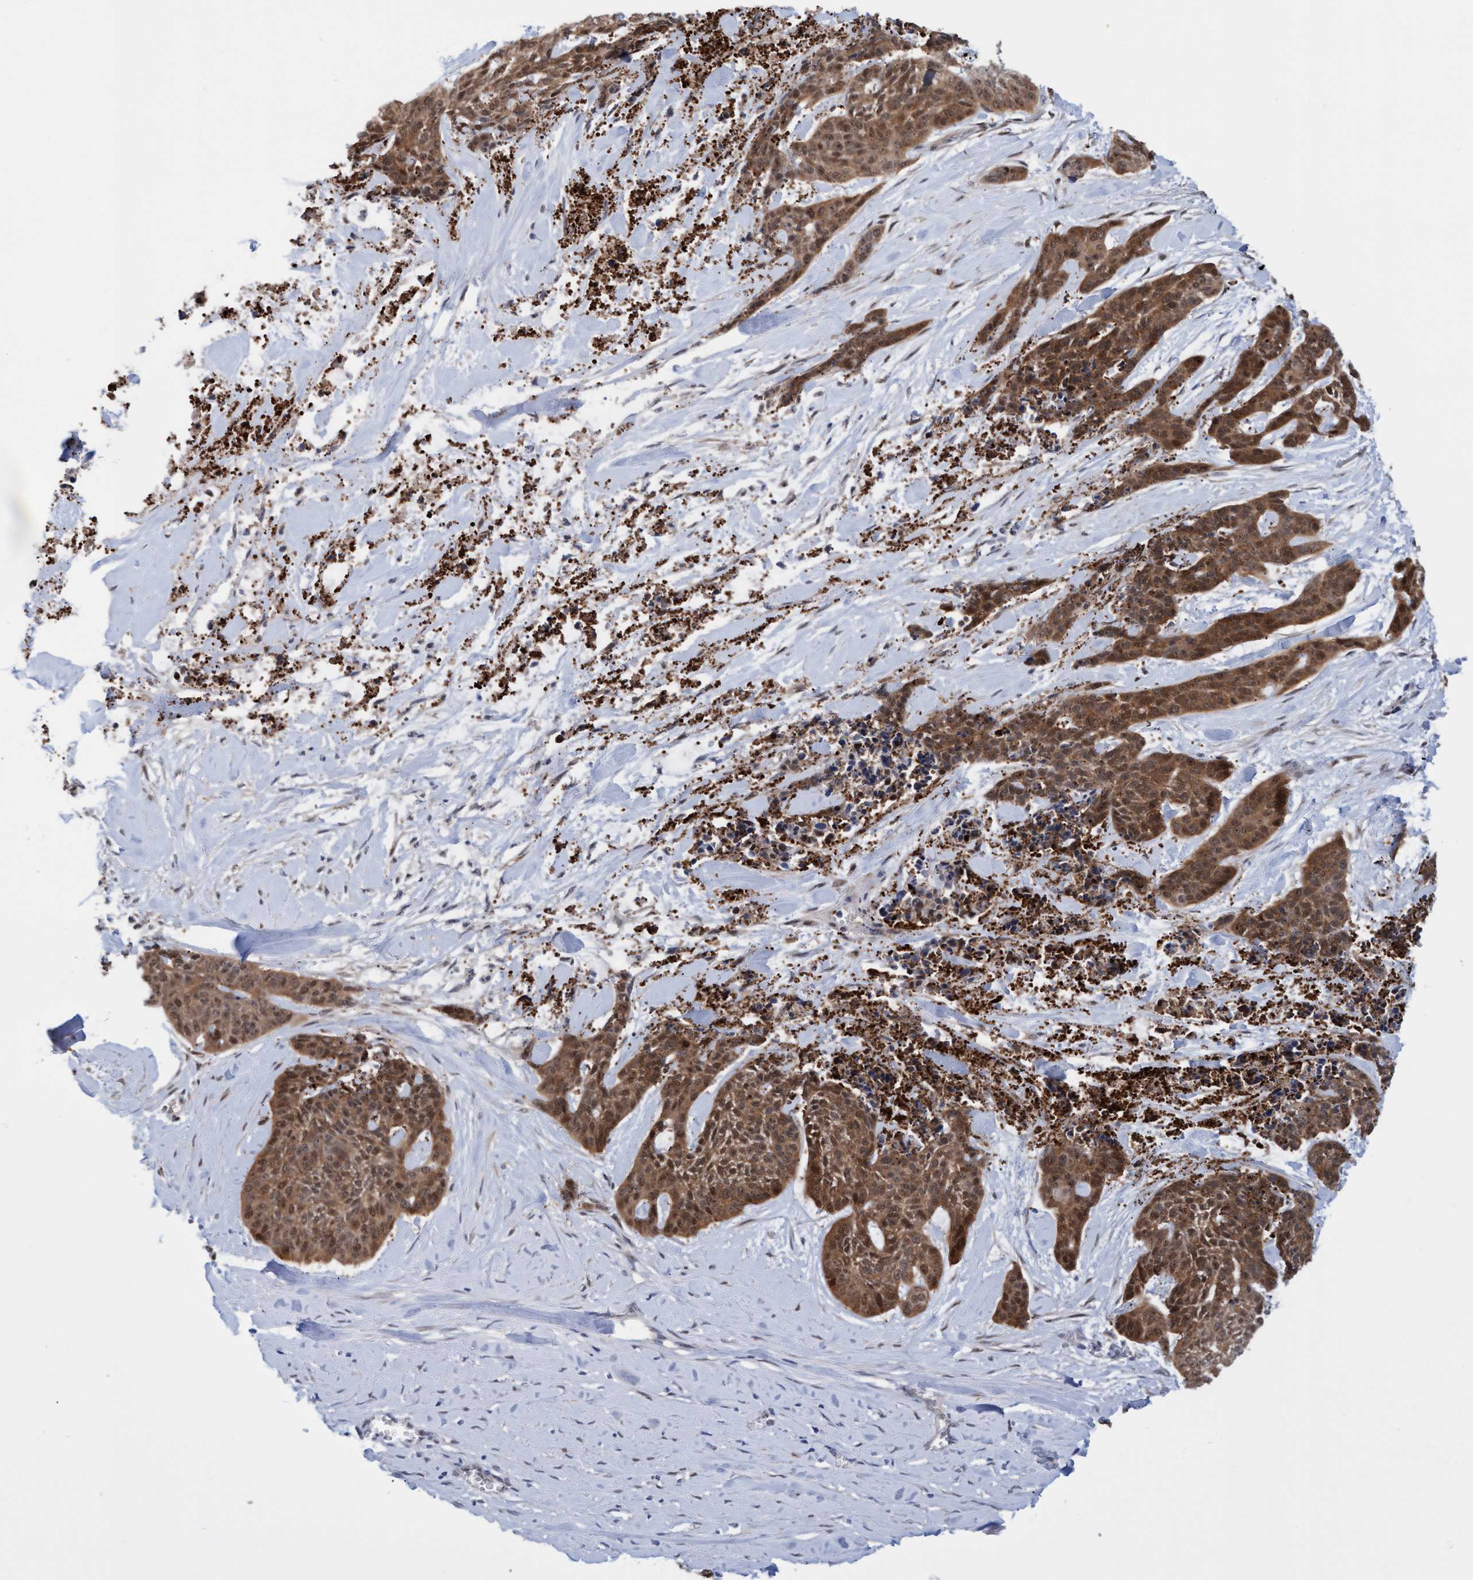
{"staining": {"intensity": "moderate", "quantity": ">75%", "location": "cytoplasmic/membranous,nuclear"}, "tissue": "skin cancer", "cell_type": "Tumor cells", "image_type": "cancer", "snomed": [{"axis": "morphology", "description": "Basal cell carcinoma"}, {"axis": "topography", "description": "Skin"}], "caption": "Human skin cancer (basal cell carcinoma) stained for a protein (brown) exhibits moderate cytoplasmic/membranous and nuclear positive positivity in approximately >75% of tumor cells.", "gene": "PINX1", "patient": {"sex": "female", "age": 64}}